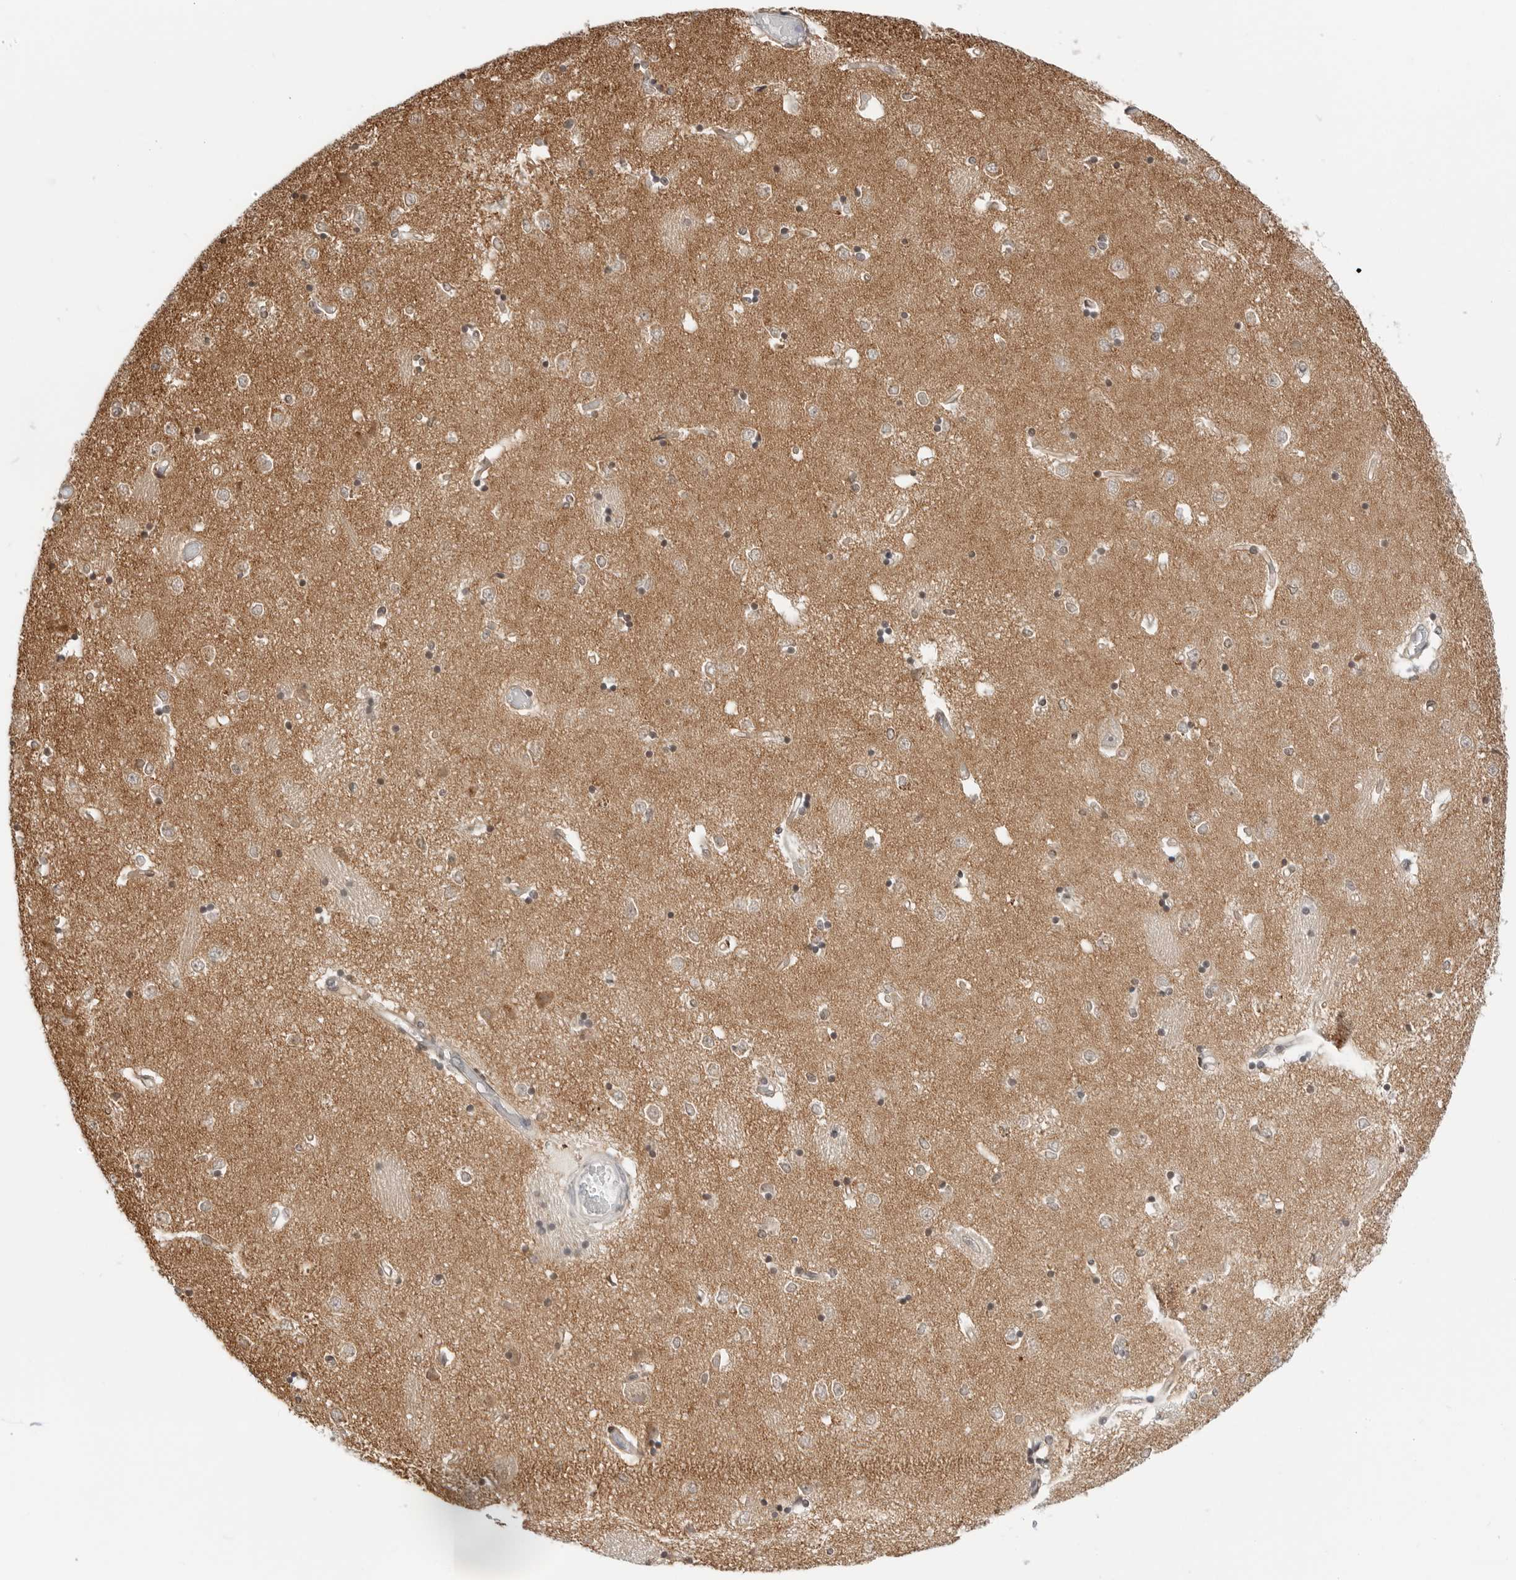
{"staining": {"intensity": "moderate", "quantity": "25%-75%", "location": "cytoplasmic/membranous"}, "tissue": "caudate", "cell_type": "Glial cells", "image_type": "normal", "snomed": [{"axis": "morphology", "description": "Normal tissue, NOS"}, {"axis": "topography", "description": "Lateral ventricle wall"}], "caption": "Unremarkable caudate demonstrates moderate cytoplasmic/membranous positivity in approximately 25%-75% of glial cells.", "gene": "POLR3GL", "patient": {"sex": "male", "age": 45}}